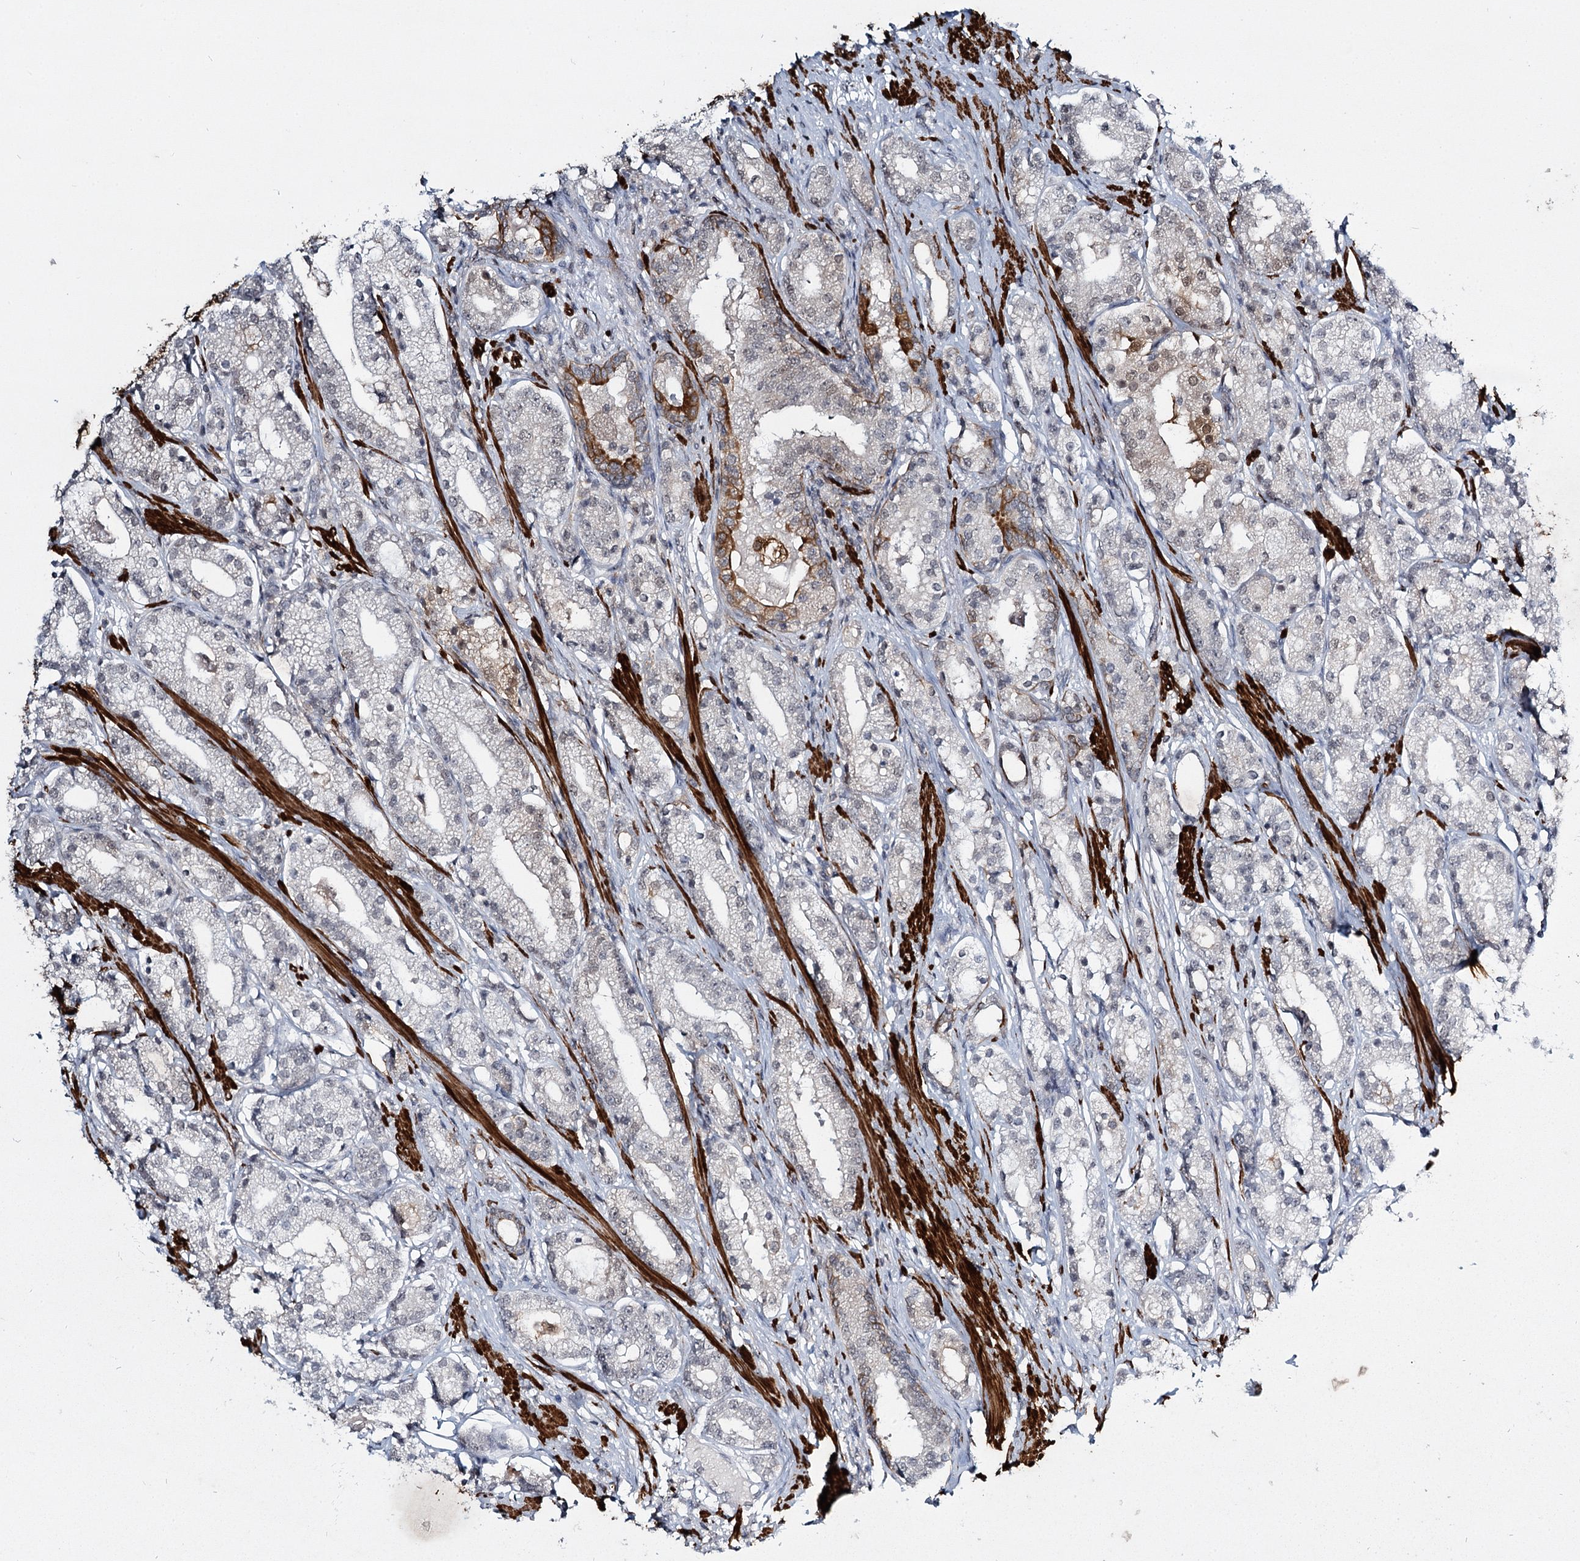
{"staining": {"intensity": "negative", "quantity": "none", "location": "none"}, "tissue": "prostate cancer", "cell_type": "Tumor cells", "image_type": "cancer", "snomed": [{"axis": "morphology", "description": "Adenocarcinoma, High grade"}, {"axis": "topography", "description": "Prostate"}], "caption": "Immunohistochemistry (IHC) photomicrograph of neoplastic tissue: prostate cancer stained with DAB (3,3'-diaminobenzidine) demonstrates no significant protein positivity in tumor cells. (DAB (3,3'-diaminobenzidine) immunohistochemistry (IHC) visualized using brightfield microscopy, high magnification).", "gene": "TMEM70", "patient": {"sex": "male", "age": 69}}